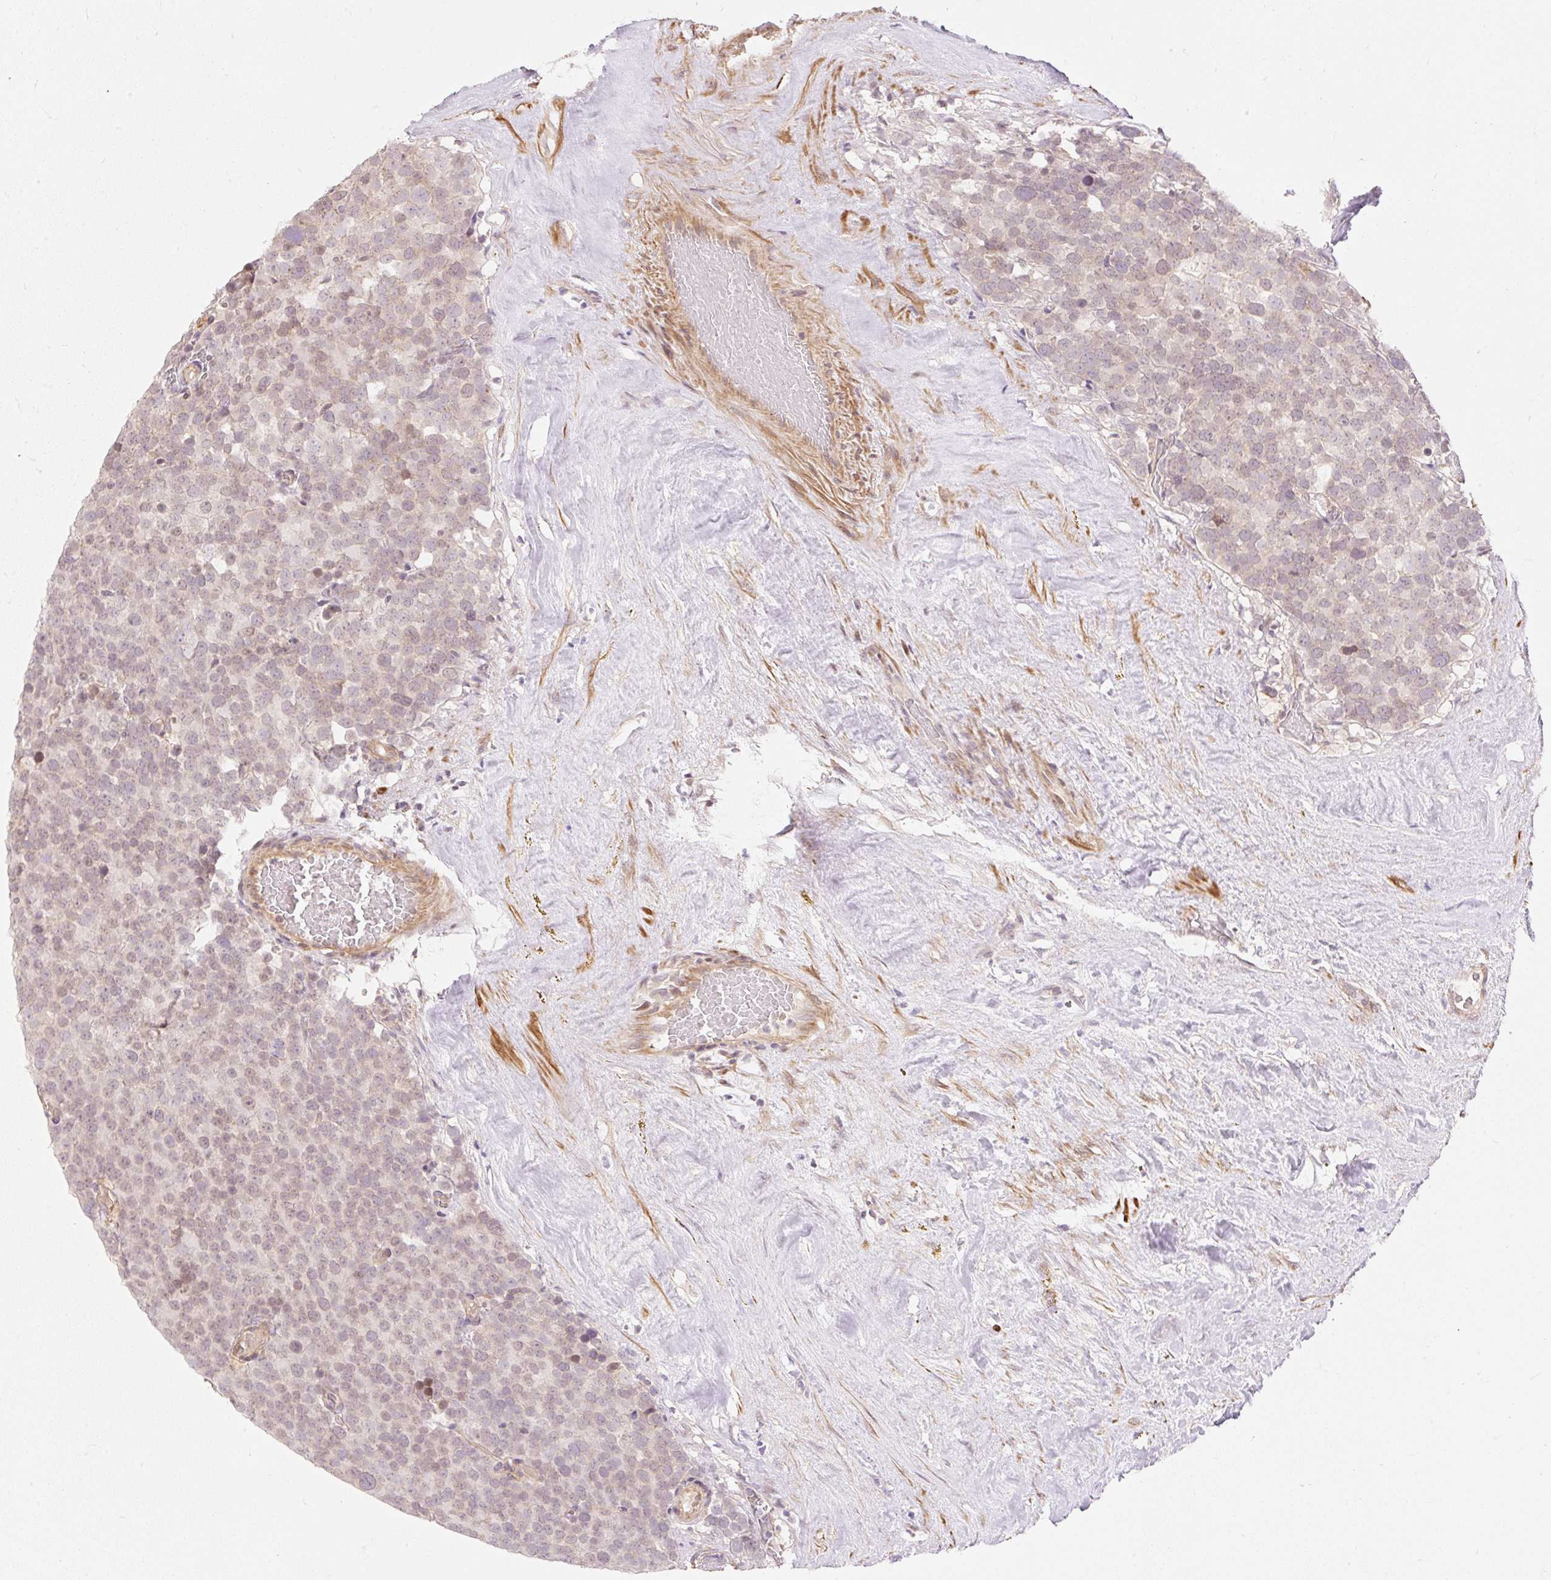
{"staining": {"intensity": "weak", "quantity": "25%-75%", "location": "nuclear"}, "tissue": "testis cancer", "cell_type": "Tumor cells", "image_type": "cancer", "snomed": [{"axis": "morphology", "description": "Seminoma, NOS"}, {"axis": "topography", "description": "Testis"}], "caption": "An IHC image of neoplastic tissue is shown. Protein staining in brown highlights weak nuclear positivity in testis cancer (seminoma) within tumor cells.", "gene": "EMC10", "patient": {"sex": "male", "age": 71}}